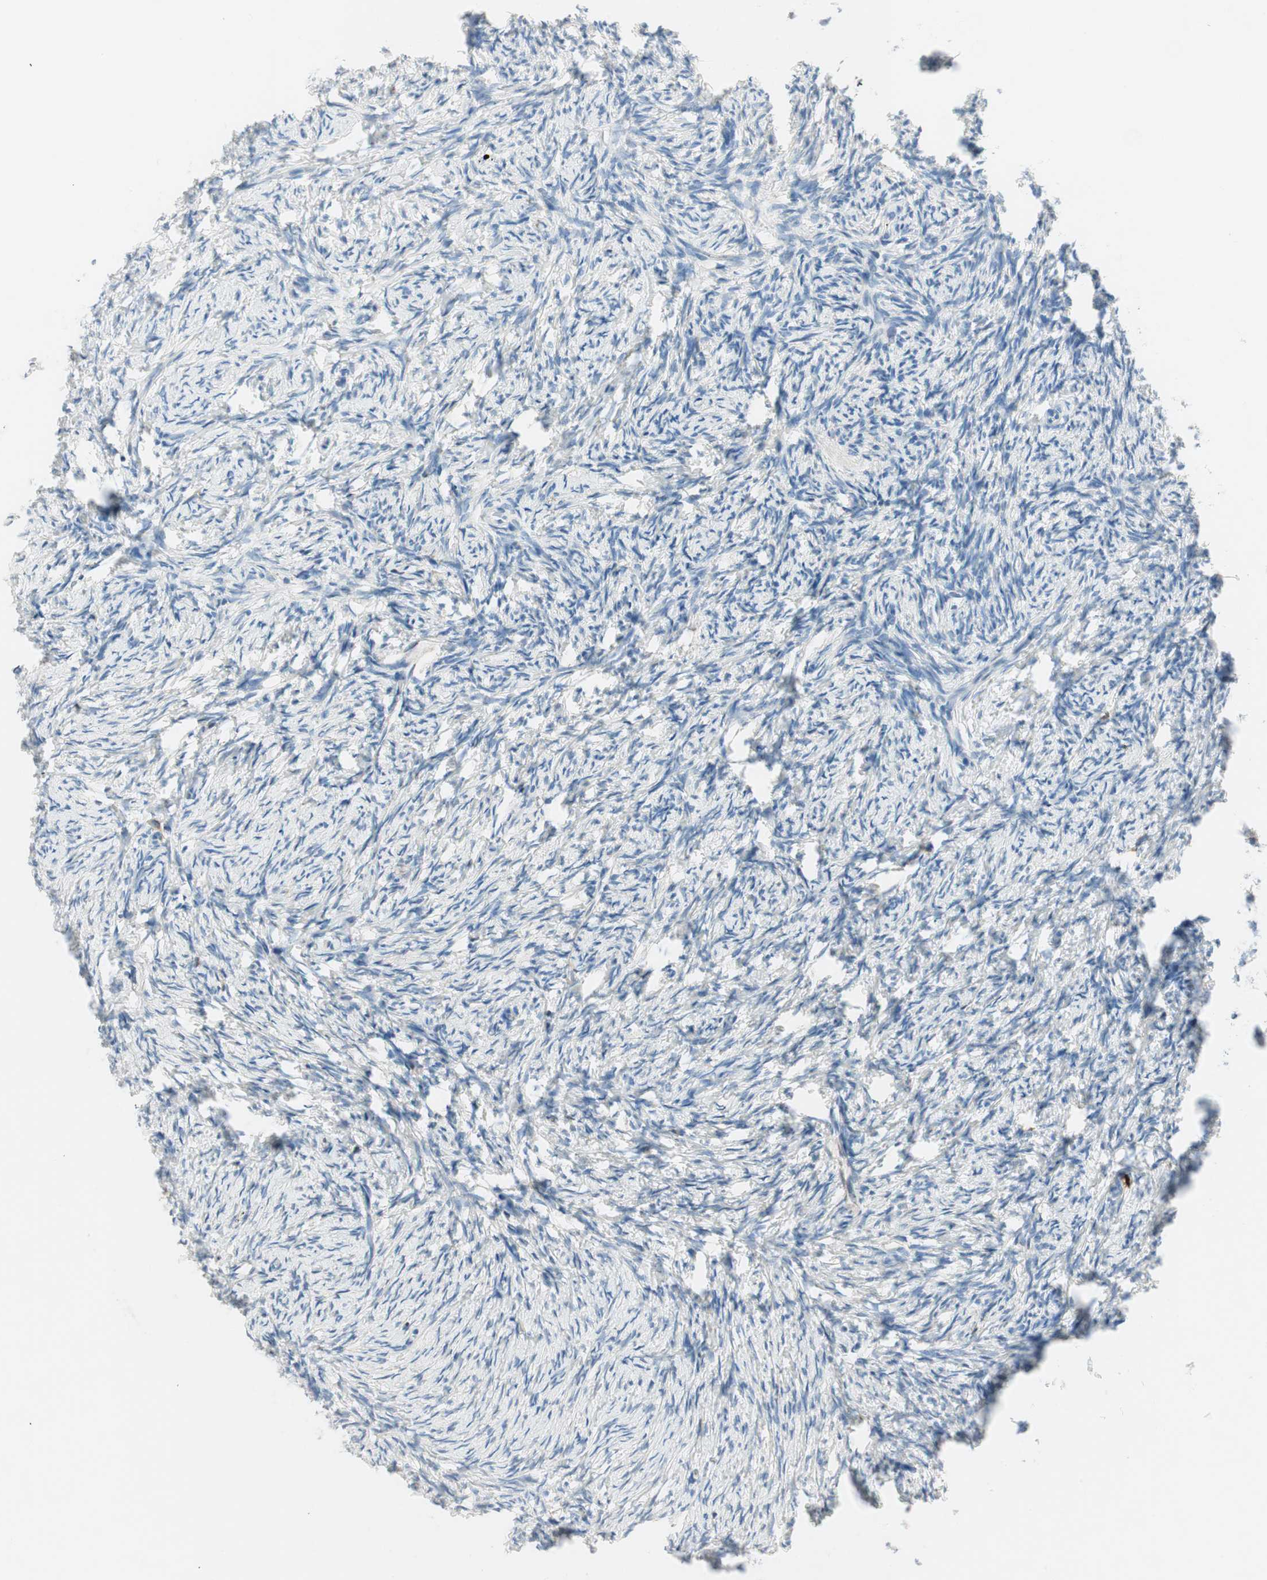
{"staining": {"intensity": "negative", "quantity": "none", "location": "none"}, "tissue": "ovary", "cell_type": "Ovarian stroma cells", "image_type": "normal", "snomed": [{"axis": "morphology", "description": "Normal tissue, NOS"}, {"axis": "topography", "description": "Ovary"}], "caption": "Immunohistochemical staining of normal ovary exhibits no significant expression in ovarian stroma cells. (DAB (3,3'-diaminobenzidine) immunohistochemistry (IHC), high magnification).", "gene": "COTL1", "patient": {"sex": "female", "age": 60}}